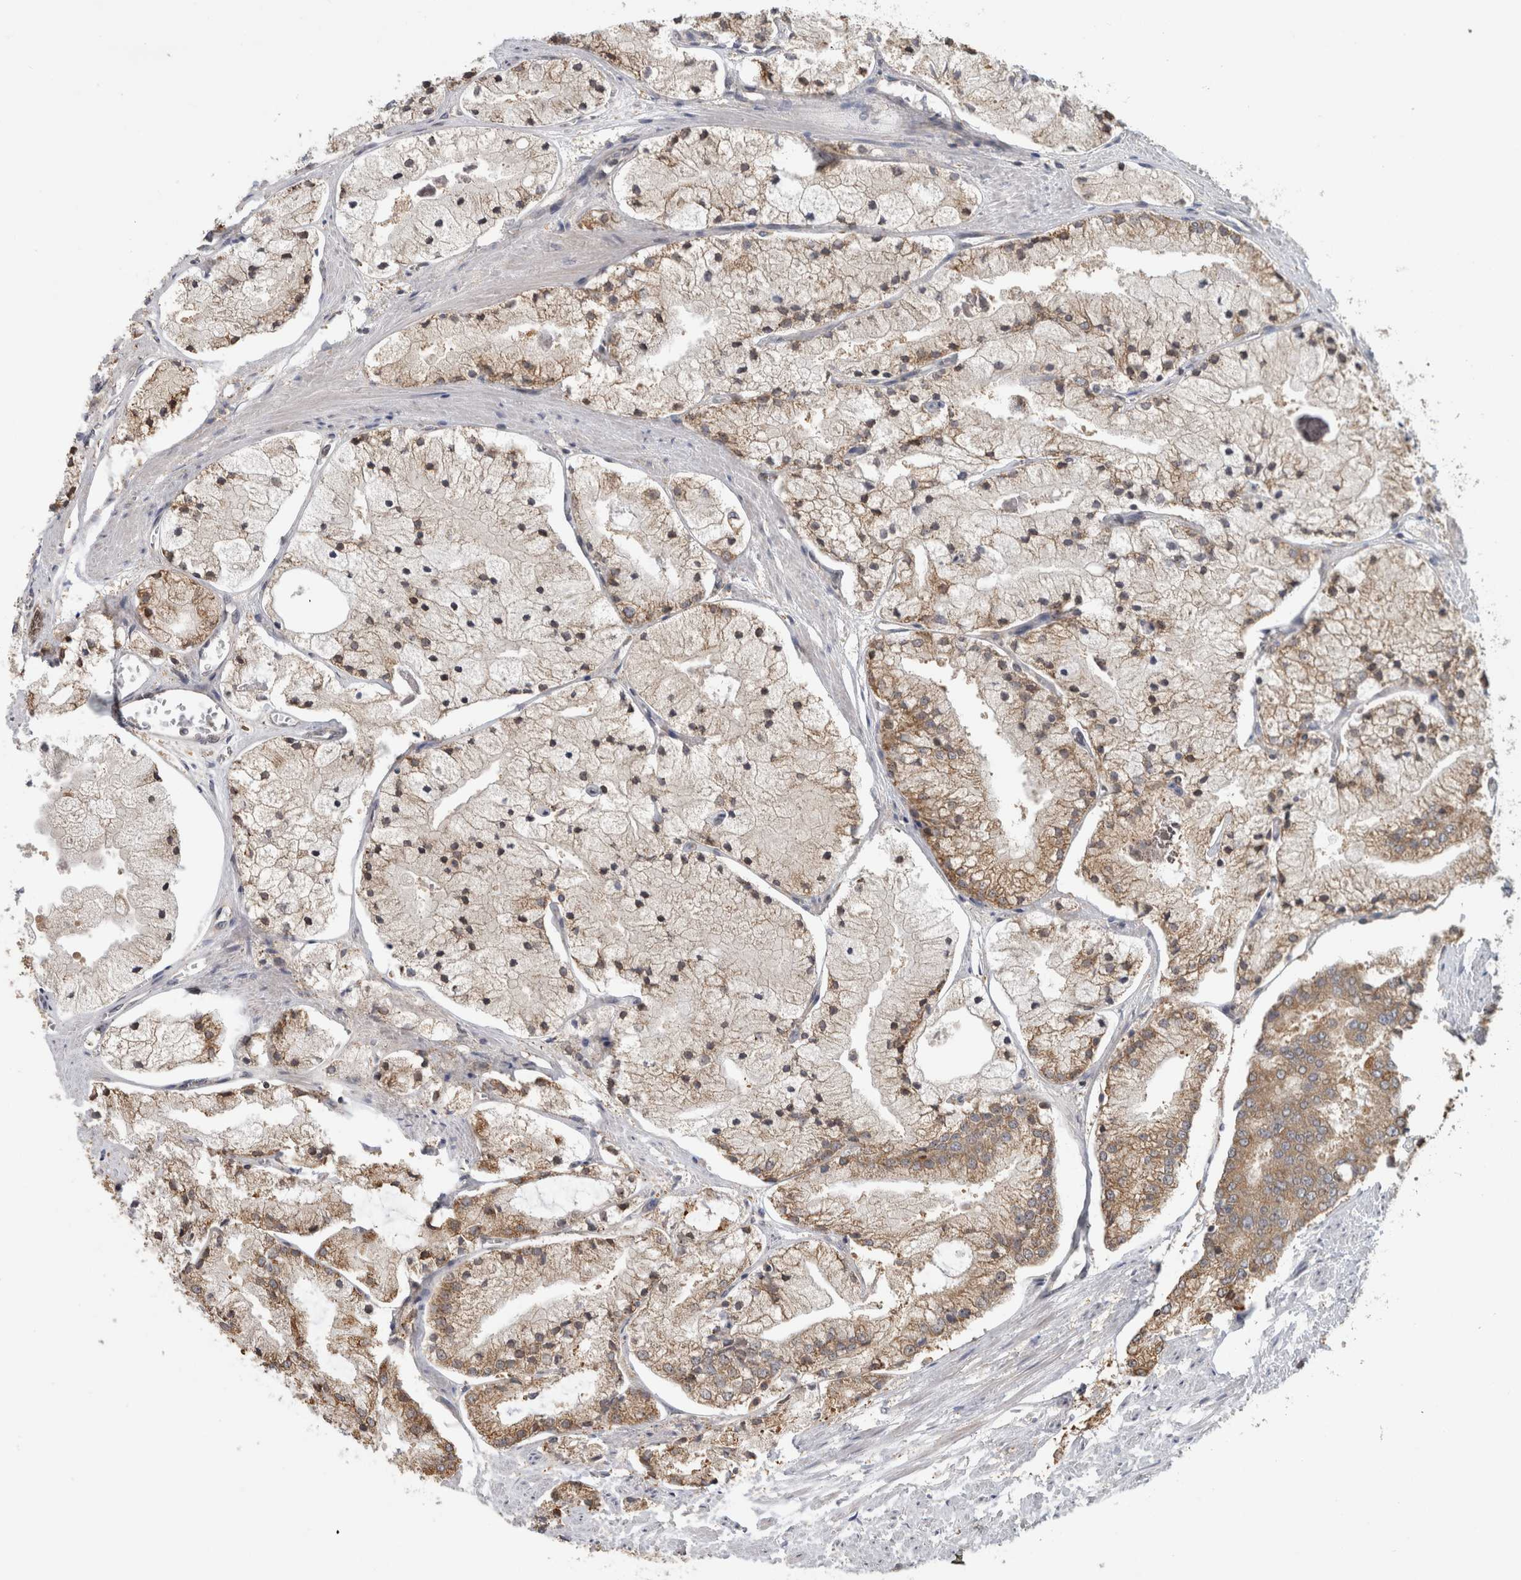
{"staining": {"intensity": "moderate", "quantity": ">75%", "location": "cytoplasmic/membranous"}, "tissue": "prostate cancer", "cell_type": "Tumor cells", "image_type": "cancer", "snomed": [{"axis": "morphology", "description": "Adenocarcinoma, High grade"}, {"axis": "topography", "description": "Prostate"}], "caption": "Tumor cells exhibit moderate cytoplasmic/membranous expression in approximately >75% of cells in prostate adenocarcinoma (high-grade).", "gene": "PARP6", "patient": {"sex": "male", "age": 50}}